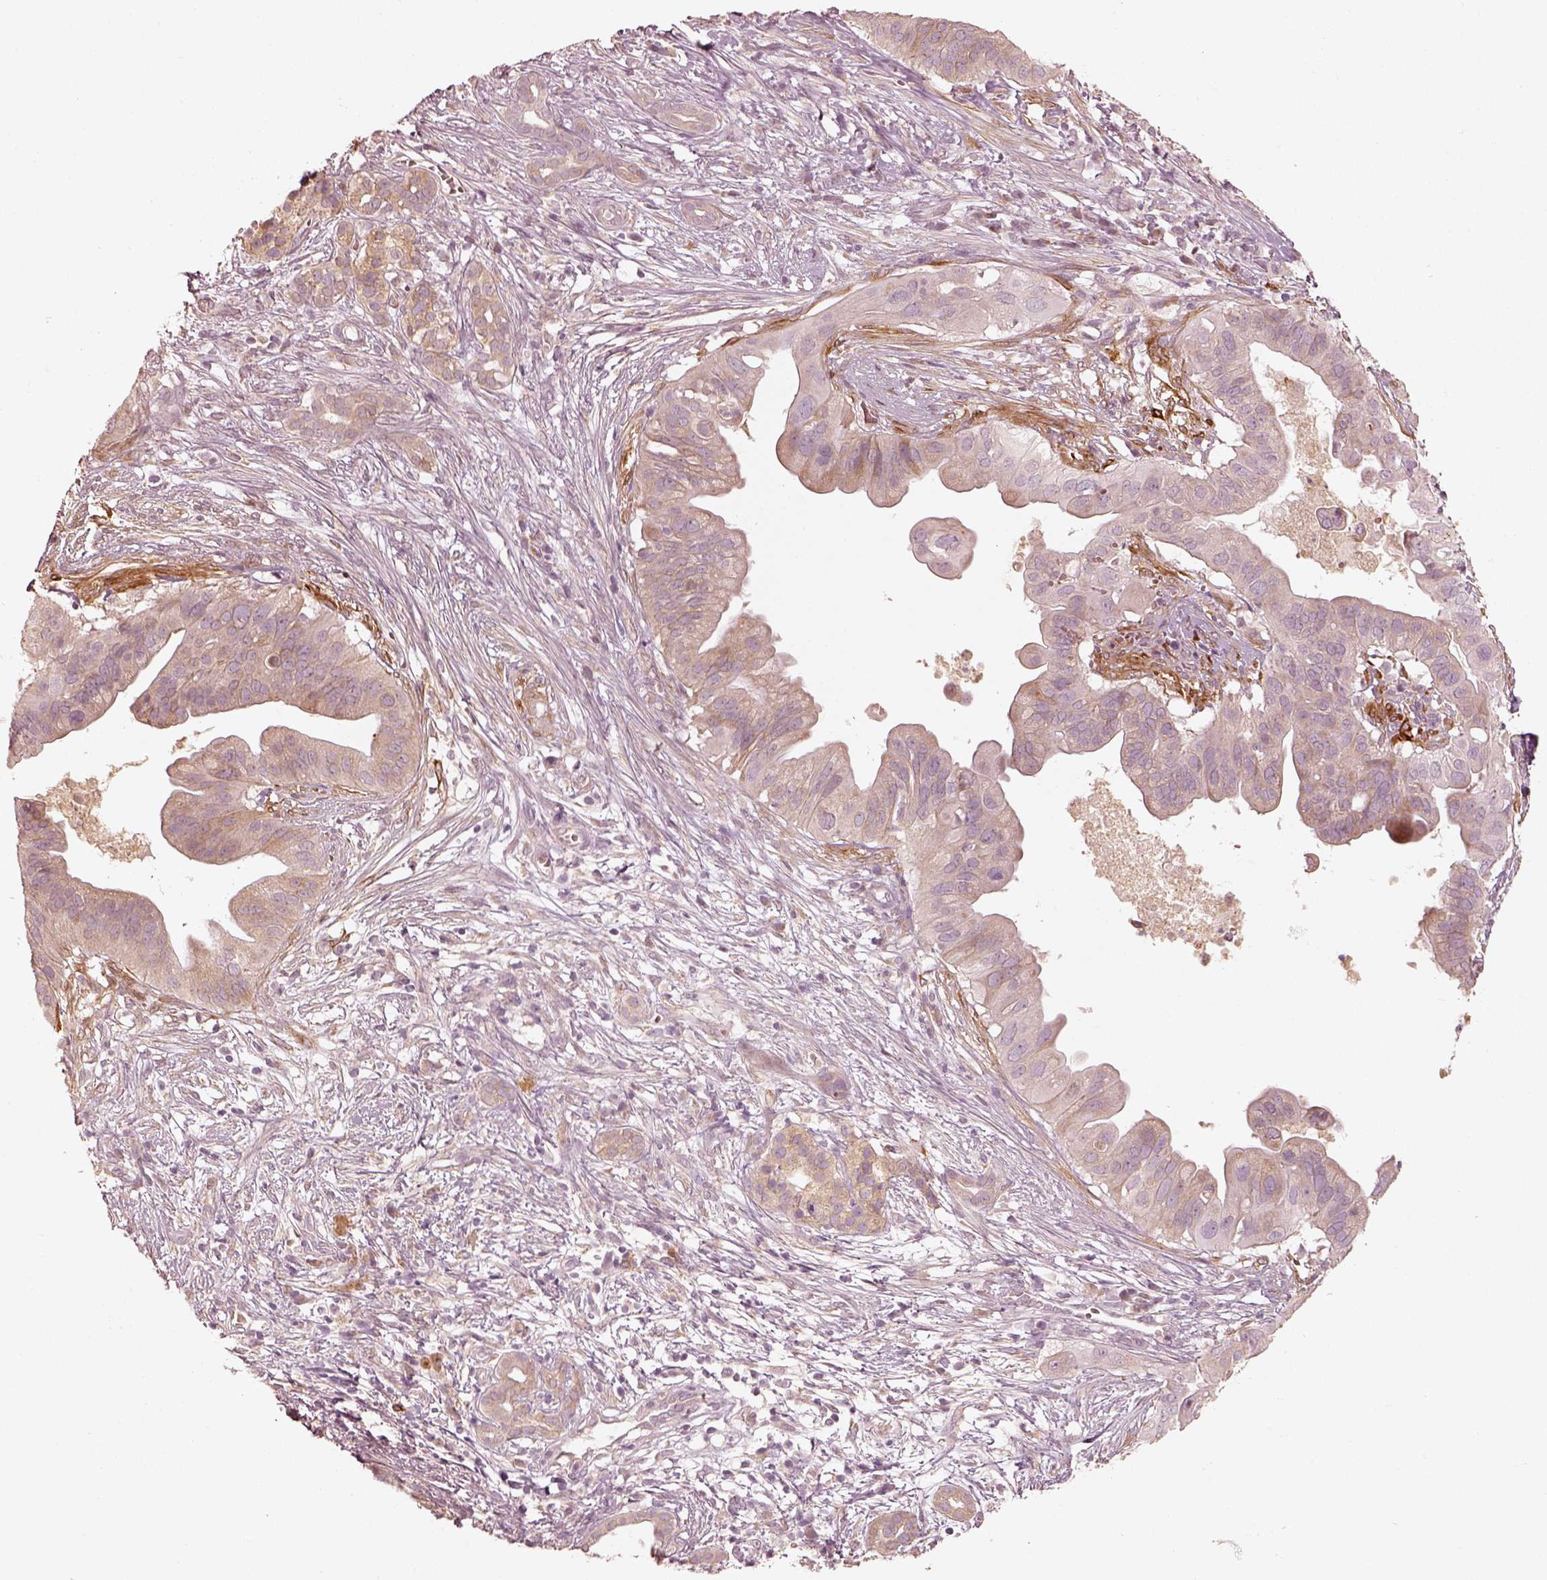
{"staining": {"intensity": "weak", "quantity": ">75%", "location": "cytoplasmic/membranous"}, "tissue": "pancreatic cancer", "cell_type": "Tumor cells", "image_type": "cancer", "snomed": [{"axis": "morphology", "description": "Adenocarcinoma, NOS"}, {"axis": "topography", "description": "Pancreas"}], "caption": "Tumor cells display weak cytoplasmic/membranous positivity in about >75% of cells in pancreatic cancer (adenocarcinoma). (Brightfield microscopy of DAB IHC at high magnification).", "gene": "WLS", "patient": {"sex": "male", "age": 61}}